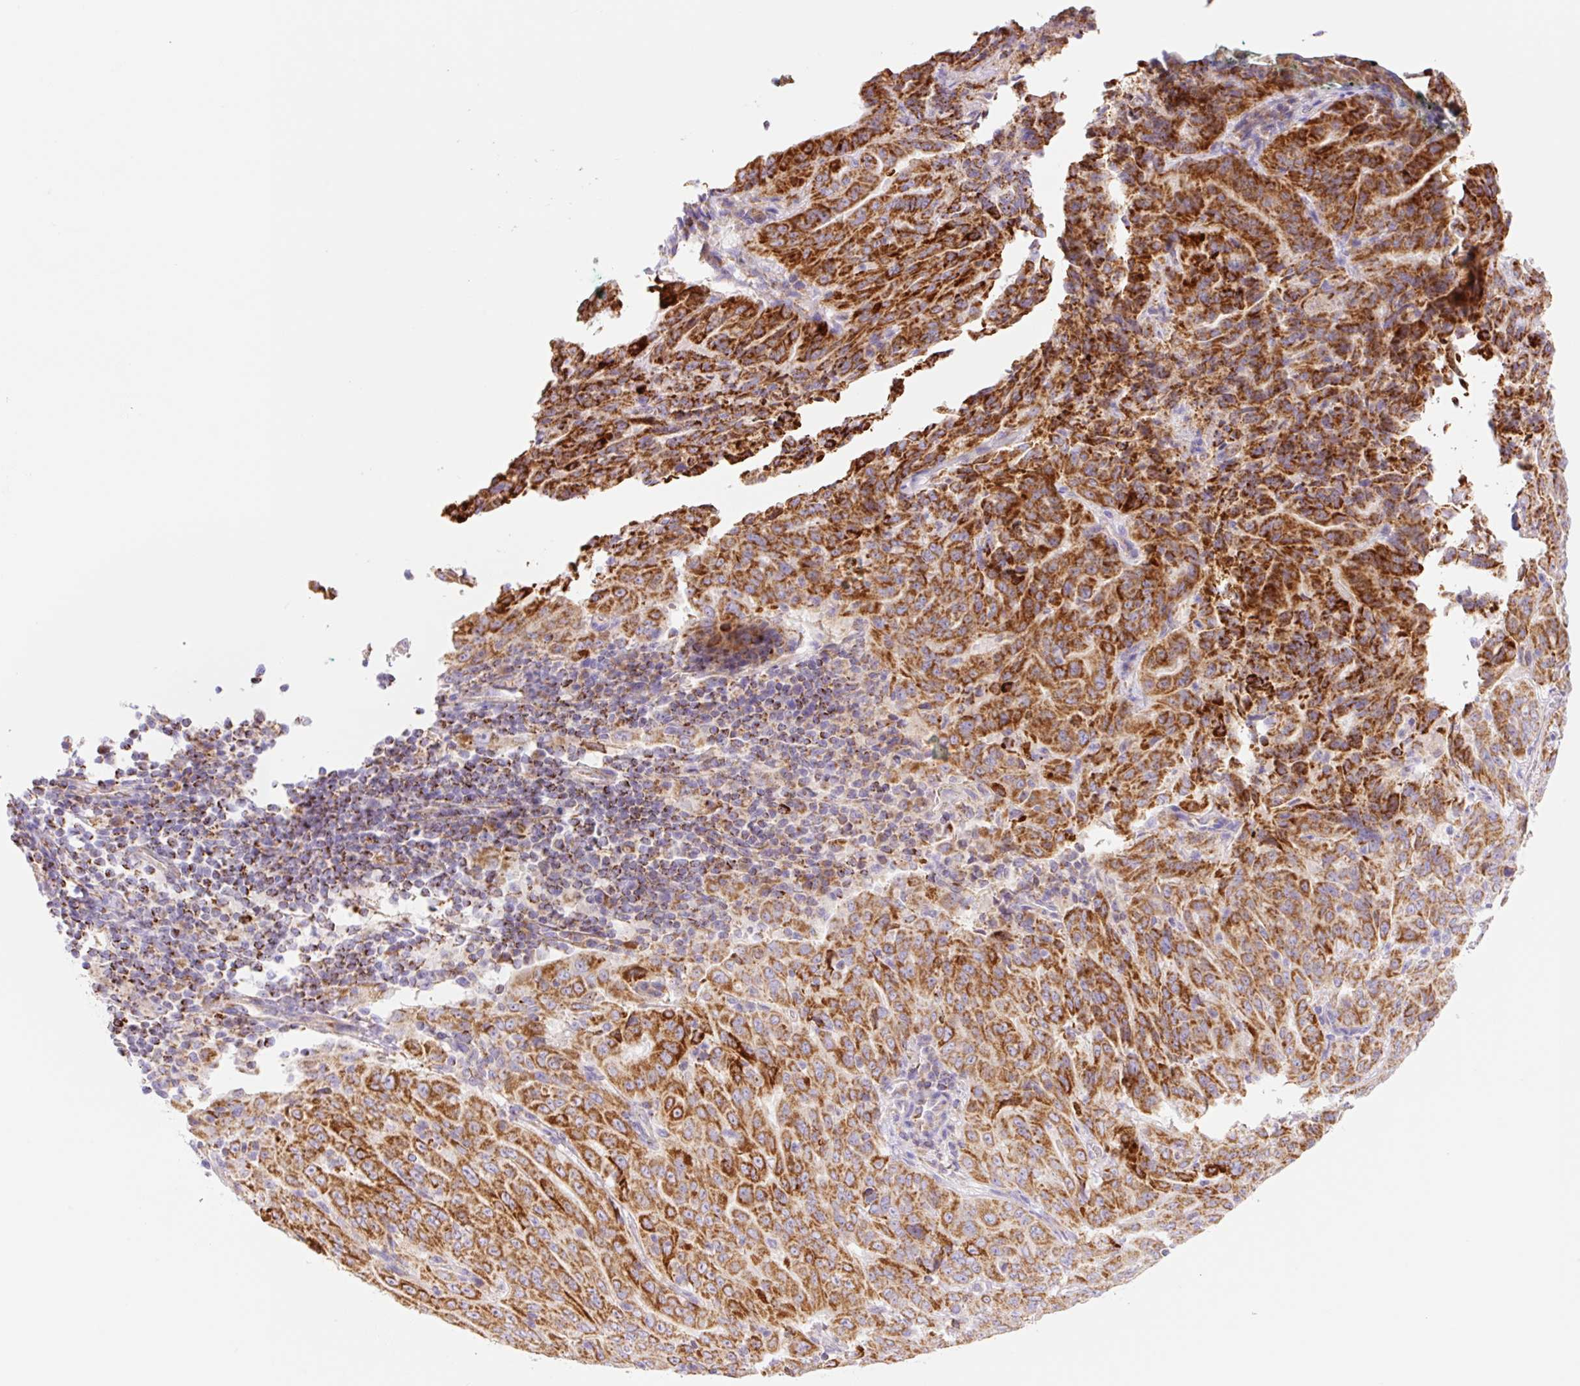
{"staining": {"intensity": "strong", "quantity": ">75%", "location": "cytoplasmic/membranous"}, "tissue": "pancreatic cancer", "cell_type": "Tumor cells", "image_type": "cancer", "snomed": [{"axis": "morphology", "description": "Adenocarcinoma, NOS"}, {"axis": "topography", "description": "Pancreas"}], "caption": "Brown immunohistochemical staining in human pancreatic cancer reveals strong cytoplasmic/membranous staining in approximately >75% of tumor cells.", "gene": "ETNK2", "patient": {"sex": "male", "age": 63}}